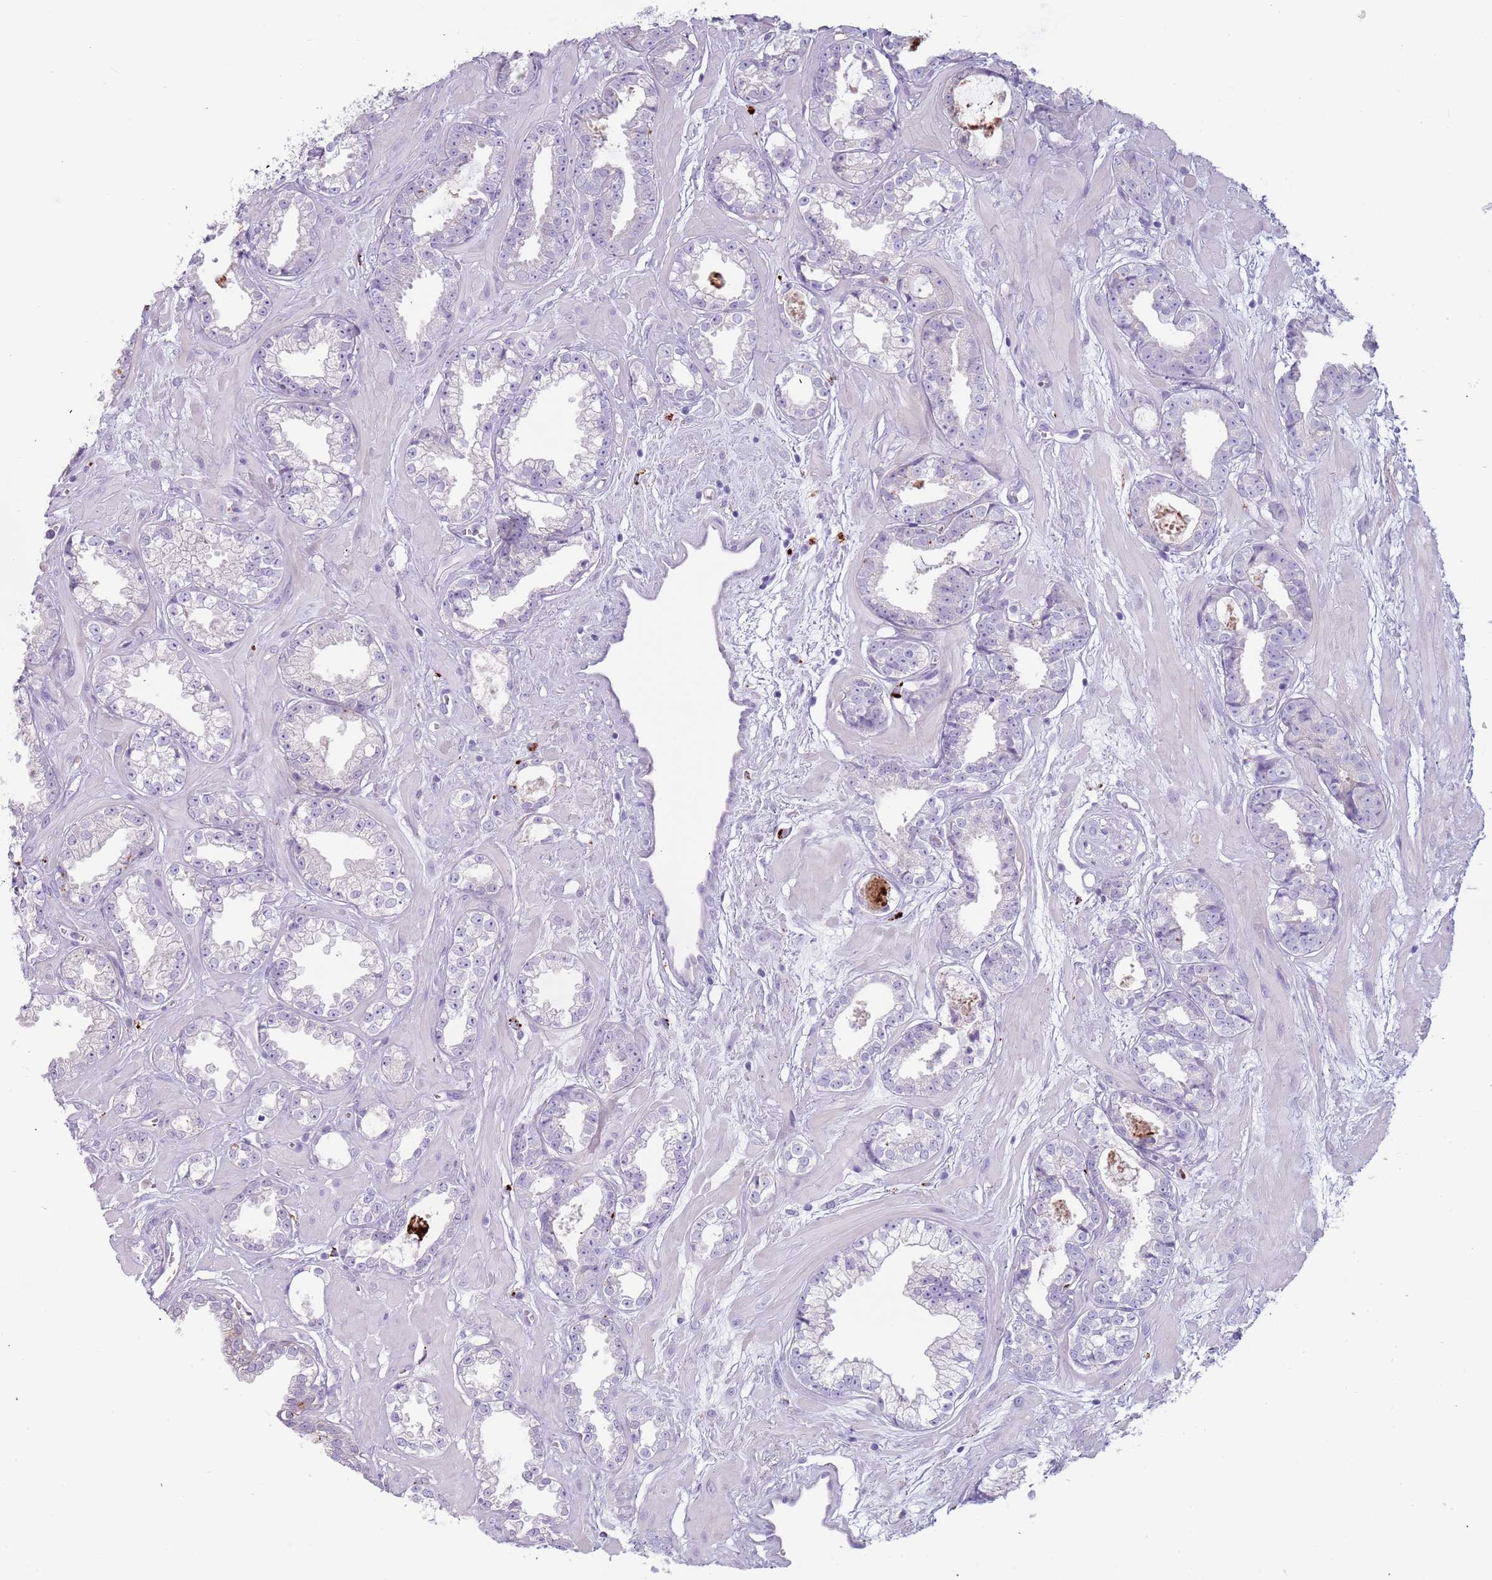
{"staining": {"intensity": "negative", "quantity": "none", "location": "none"}, "tissue": "prostate cancer", "cell_type": "Tumor cells", "image_type": "cancer", "snomed": [{"axis": "morphology", "description": "Adenocarcinoma, Low grade"}, {"axis": "topography", "description": "Prostate"}], "caption": "There is no significant staining in tumor cells of adenocarcinoma (low-grade) (prostate). Brightfield microscopy of immunohistochemistry (IHC) stained with DAB (brown) and hematoxylin (blue), captured at high magnification.", "gene": "NWD2", "patient": {"sex": "male", "age": 60}}